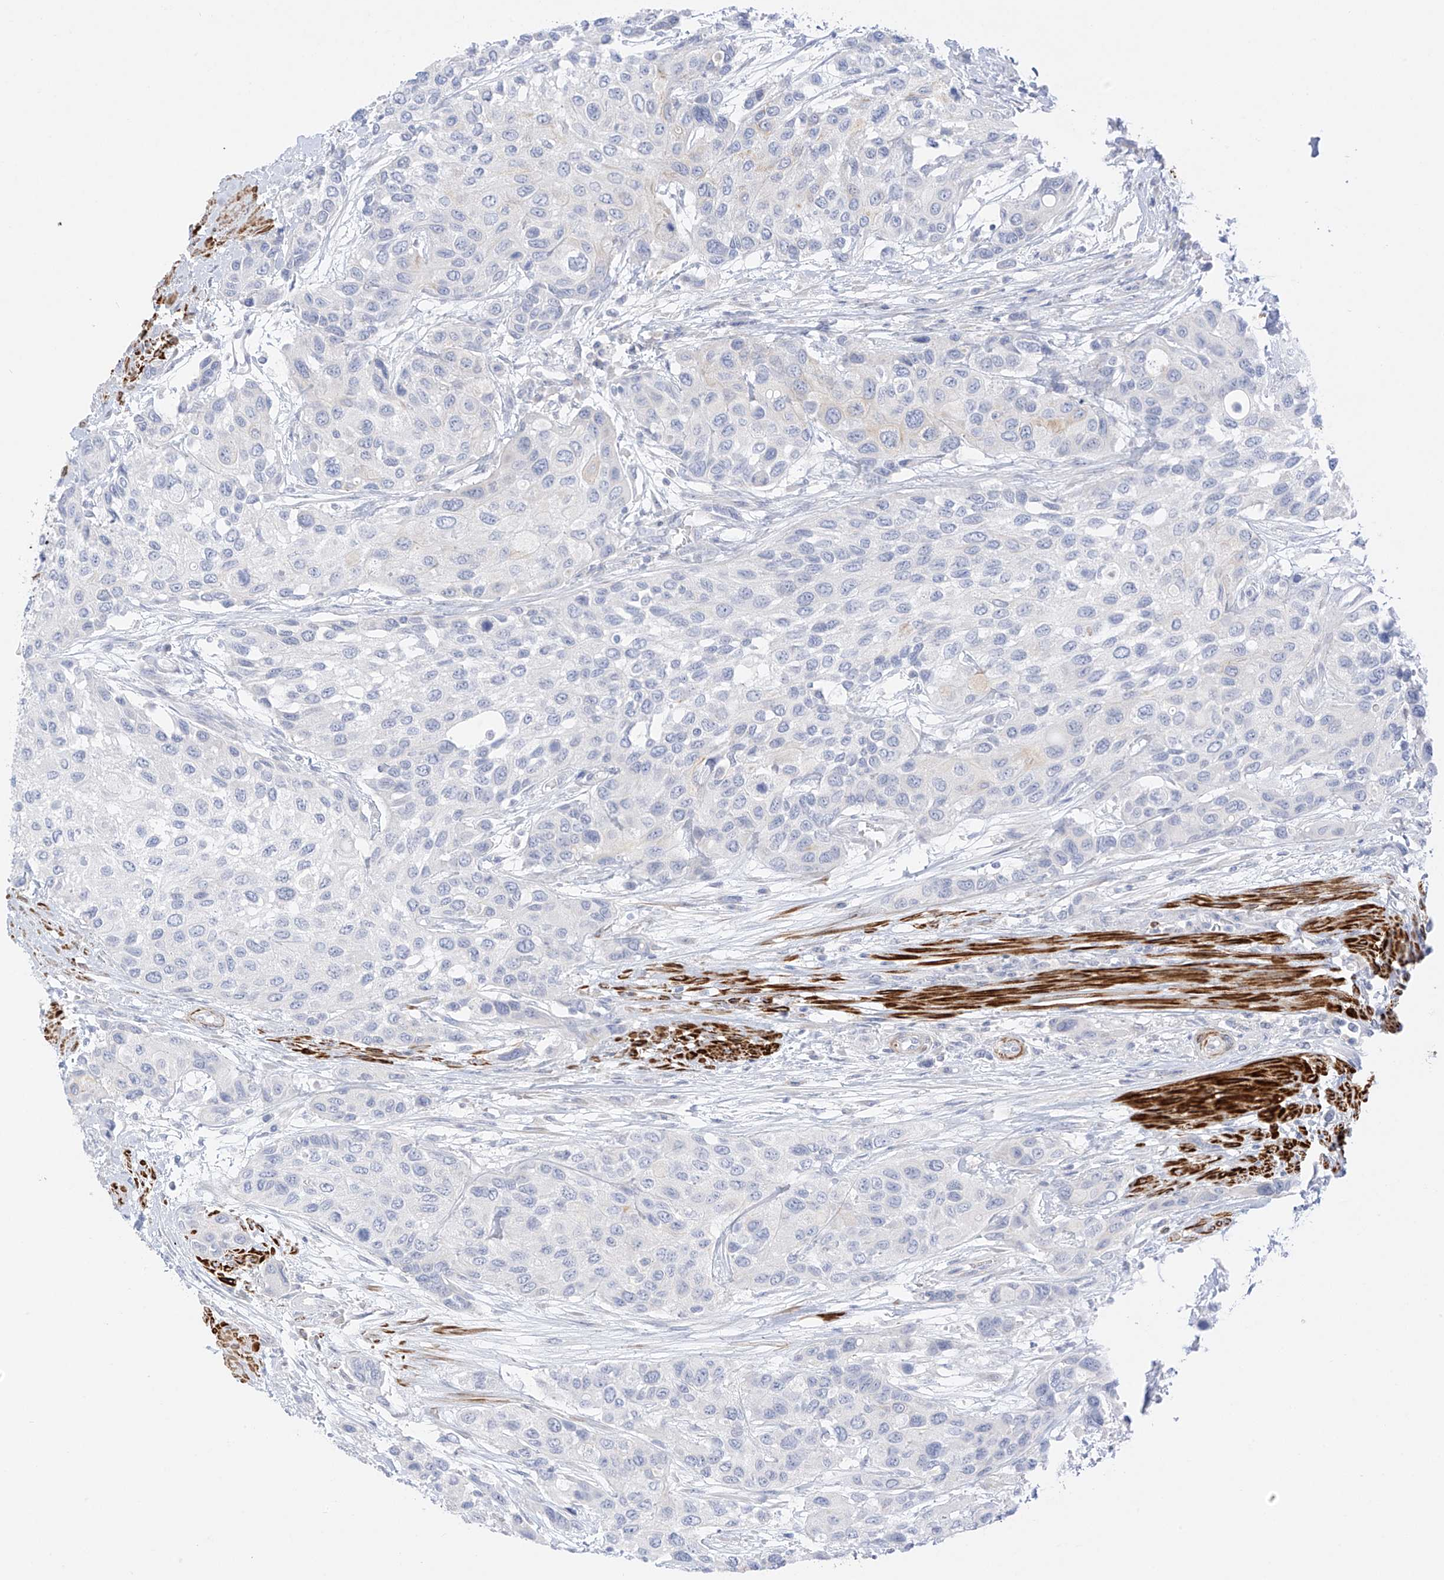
{"staining": {"intensity": "negative", "quantity": "none", "location": "none"}, "tissue": "urothelial cancer", "cell_type": "Tumor cells", "image_type": "cancer", "snomed": [{"axis": "morphology", "description": "Normal tissue, NOS"}, {"axis": "morphology", "description": "Urothelial carcinoma, High grade"}, {"axis": "topography", "description": "Vascular tissue"}, {"axis": "topography", "description": "Urinary bladder"}], "caption": "This is an immunohistochemistry photomicrograph of human urothelial cancer. There is no positivity in tumor cells.", "gene": "ST3GAL5", "patient": {"sex": "female", "age": 56}}